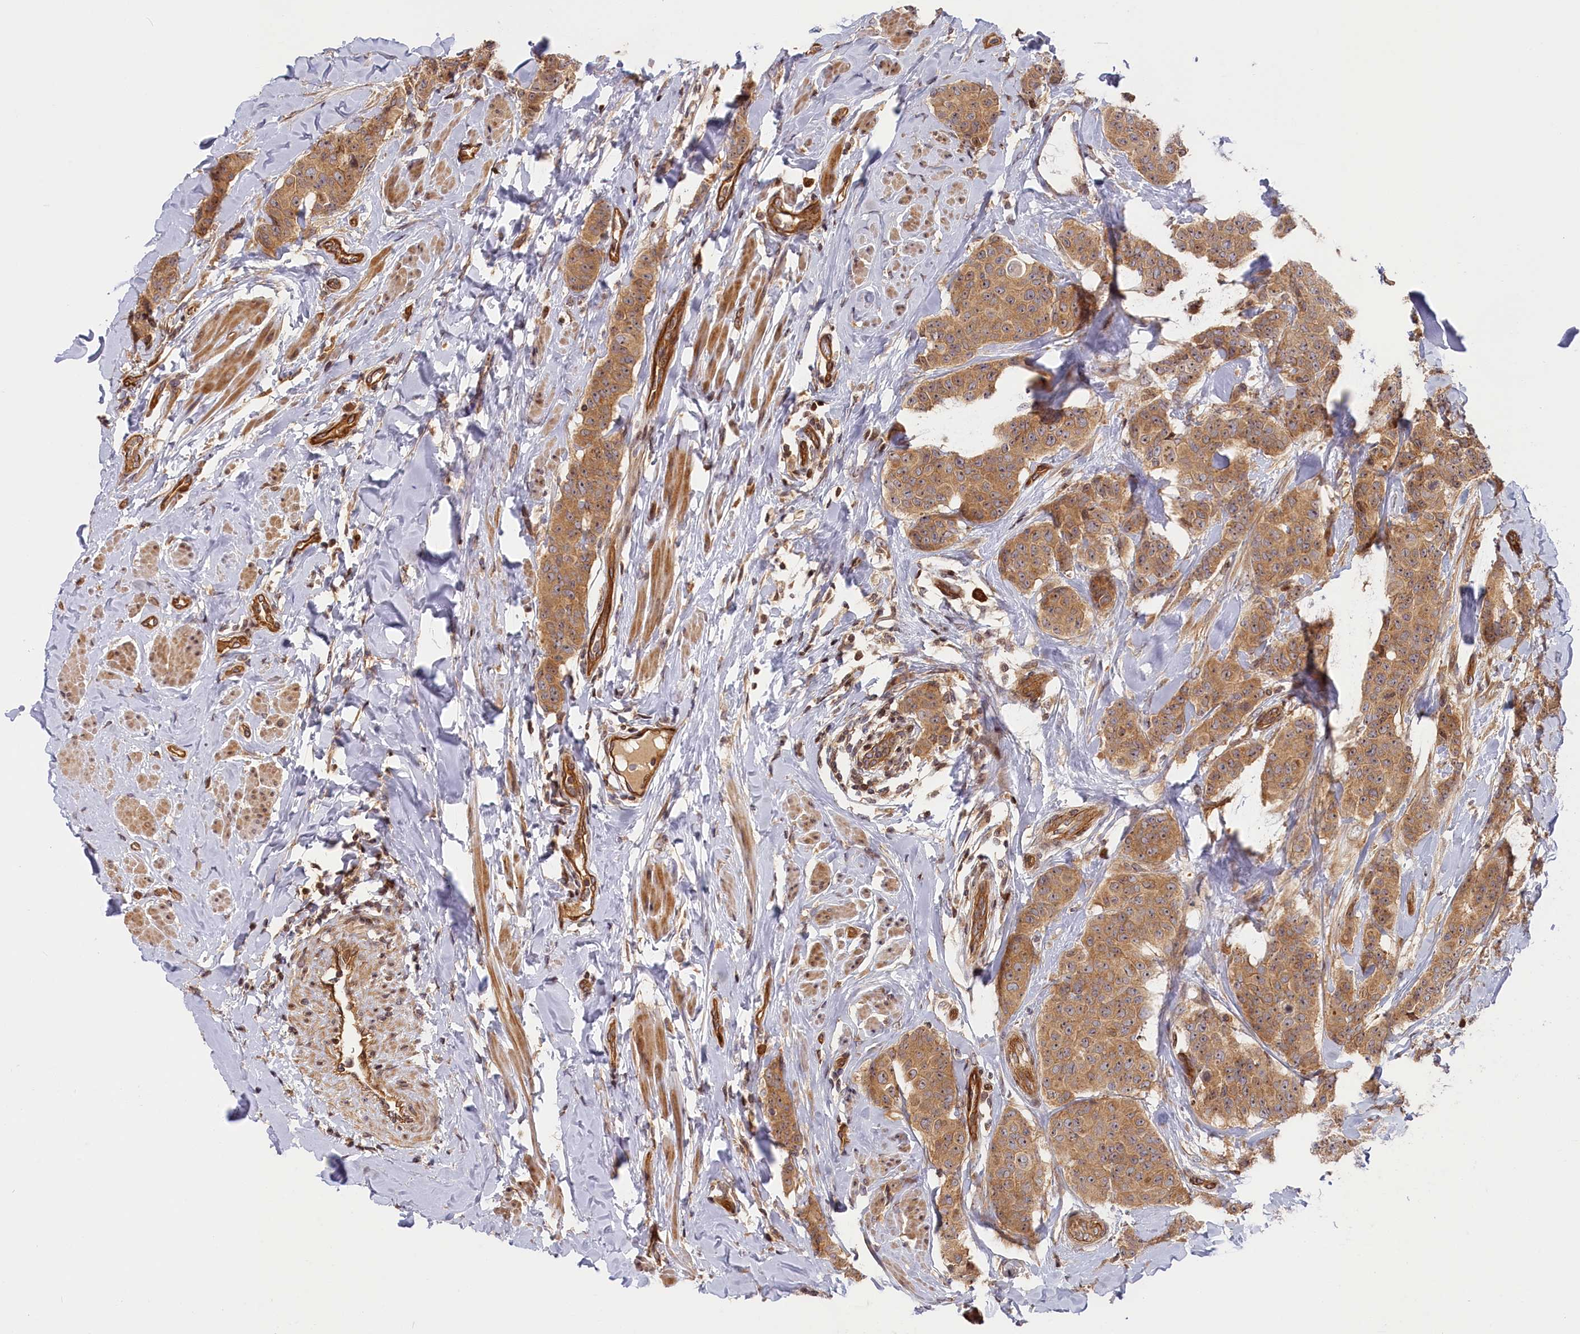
{"staining": {"intensity": "moderate", "quantity": ">75%", "location": "cytoplasmic/membranous"}, "tissue": "breast cancer", "cell_type": "Tumor cells", "image_type": "cancer", "snomed": [{"axis": "morphology", "description": "Duct carcinoma"}, {"axis": "topography", "description": "Breast"}], "caption": "Protein analysis of breast cancer (intraductal carcinoma) tissue shows moderate cytoplasmic/membranous expression in approximately >75% of tumor cells.", "gene": "CEP44", "patient": {"sex": "female", "age": 40}}